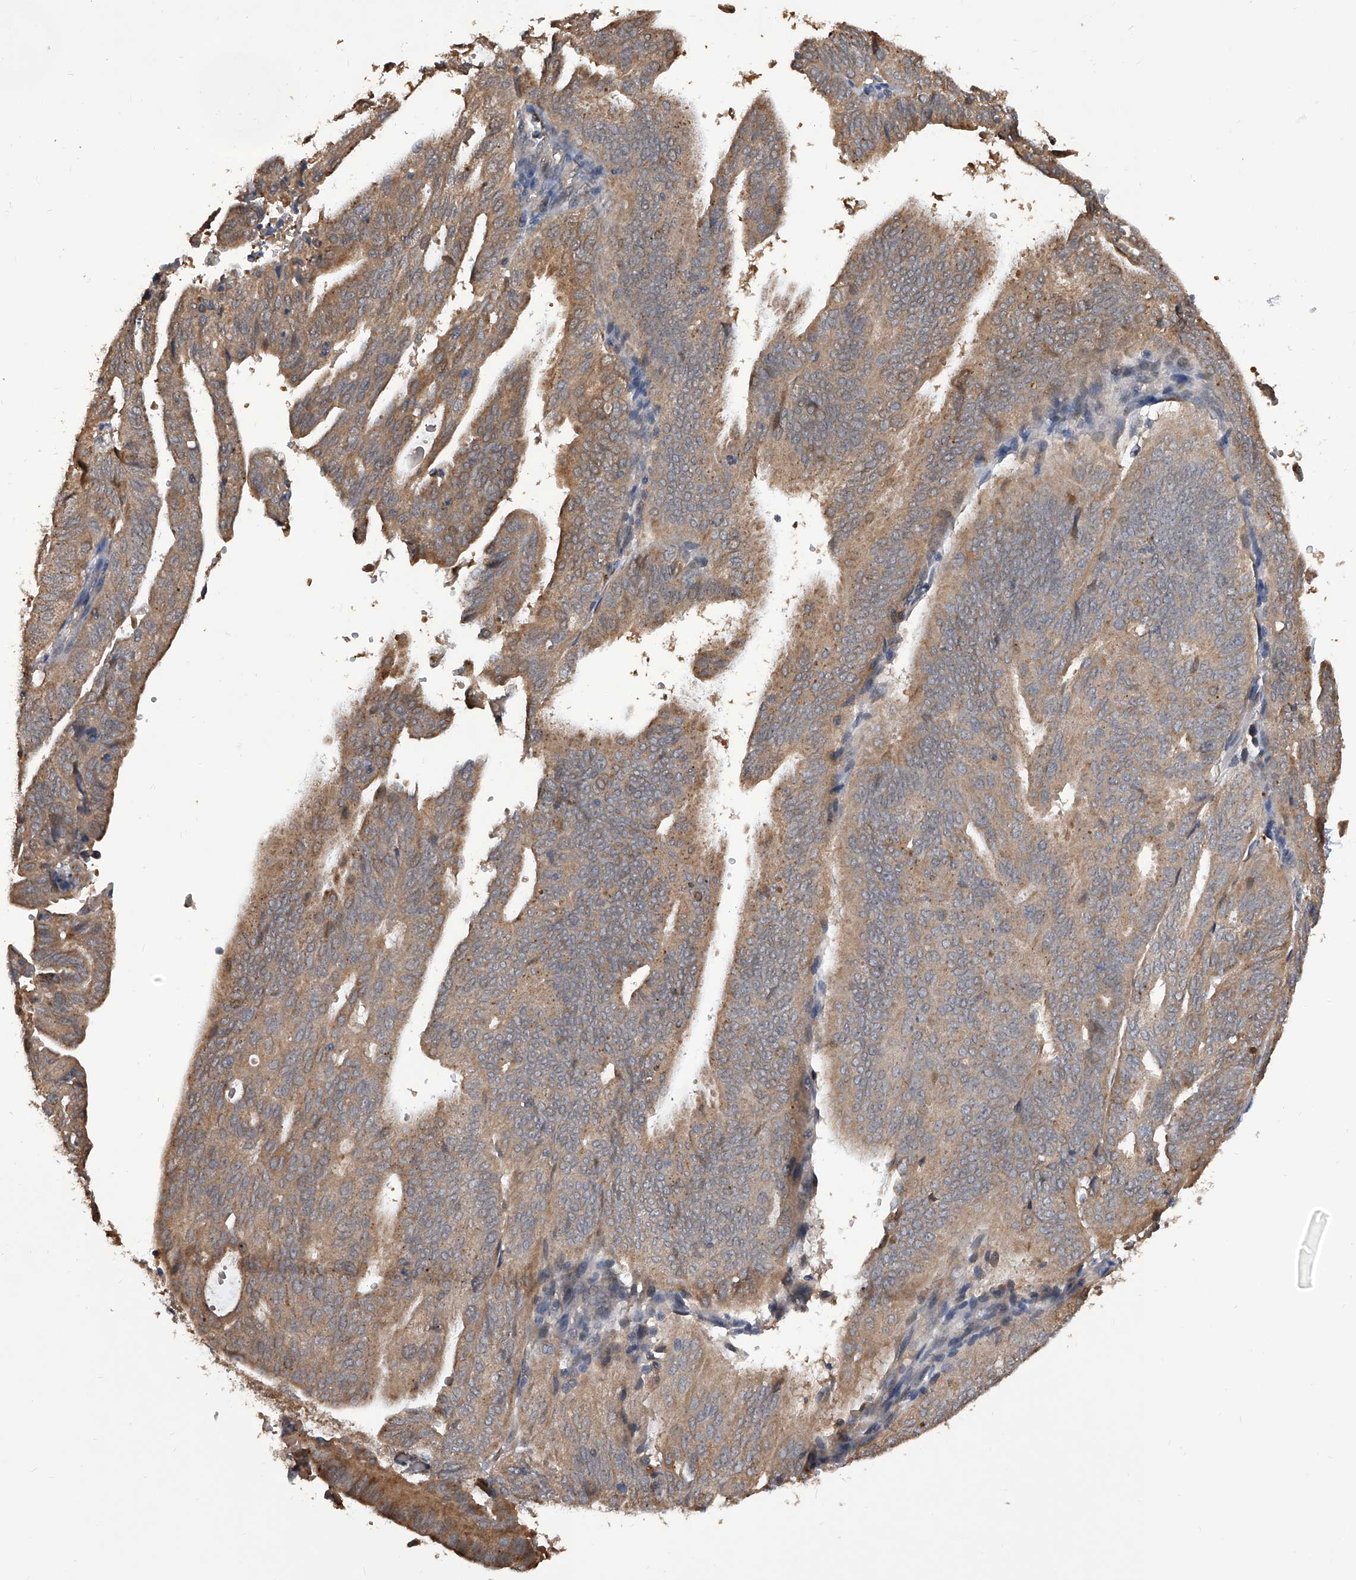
{"staining": {"intensity": "moderate", "quantity": ">75%", "location": "cytoplasmic/membranous"}, "tissue": "endometrial cancer", "cell_type": "Tumor cells", "image_type": "cancer", "snomed": [{"axis": "morphology", "description": "Adenocarcinoma, NOS"}, {"axis": "topography", "description": "Uterus"}], "caption": "A brown stain labels moderate cytoplasmic/membranous positivity of a protein in human endometrial cancer (adenocarcinoma) tumor cells.", "gene": "GMDS", "patient": {"sex": "female", "age": 77}}